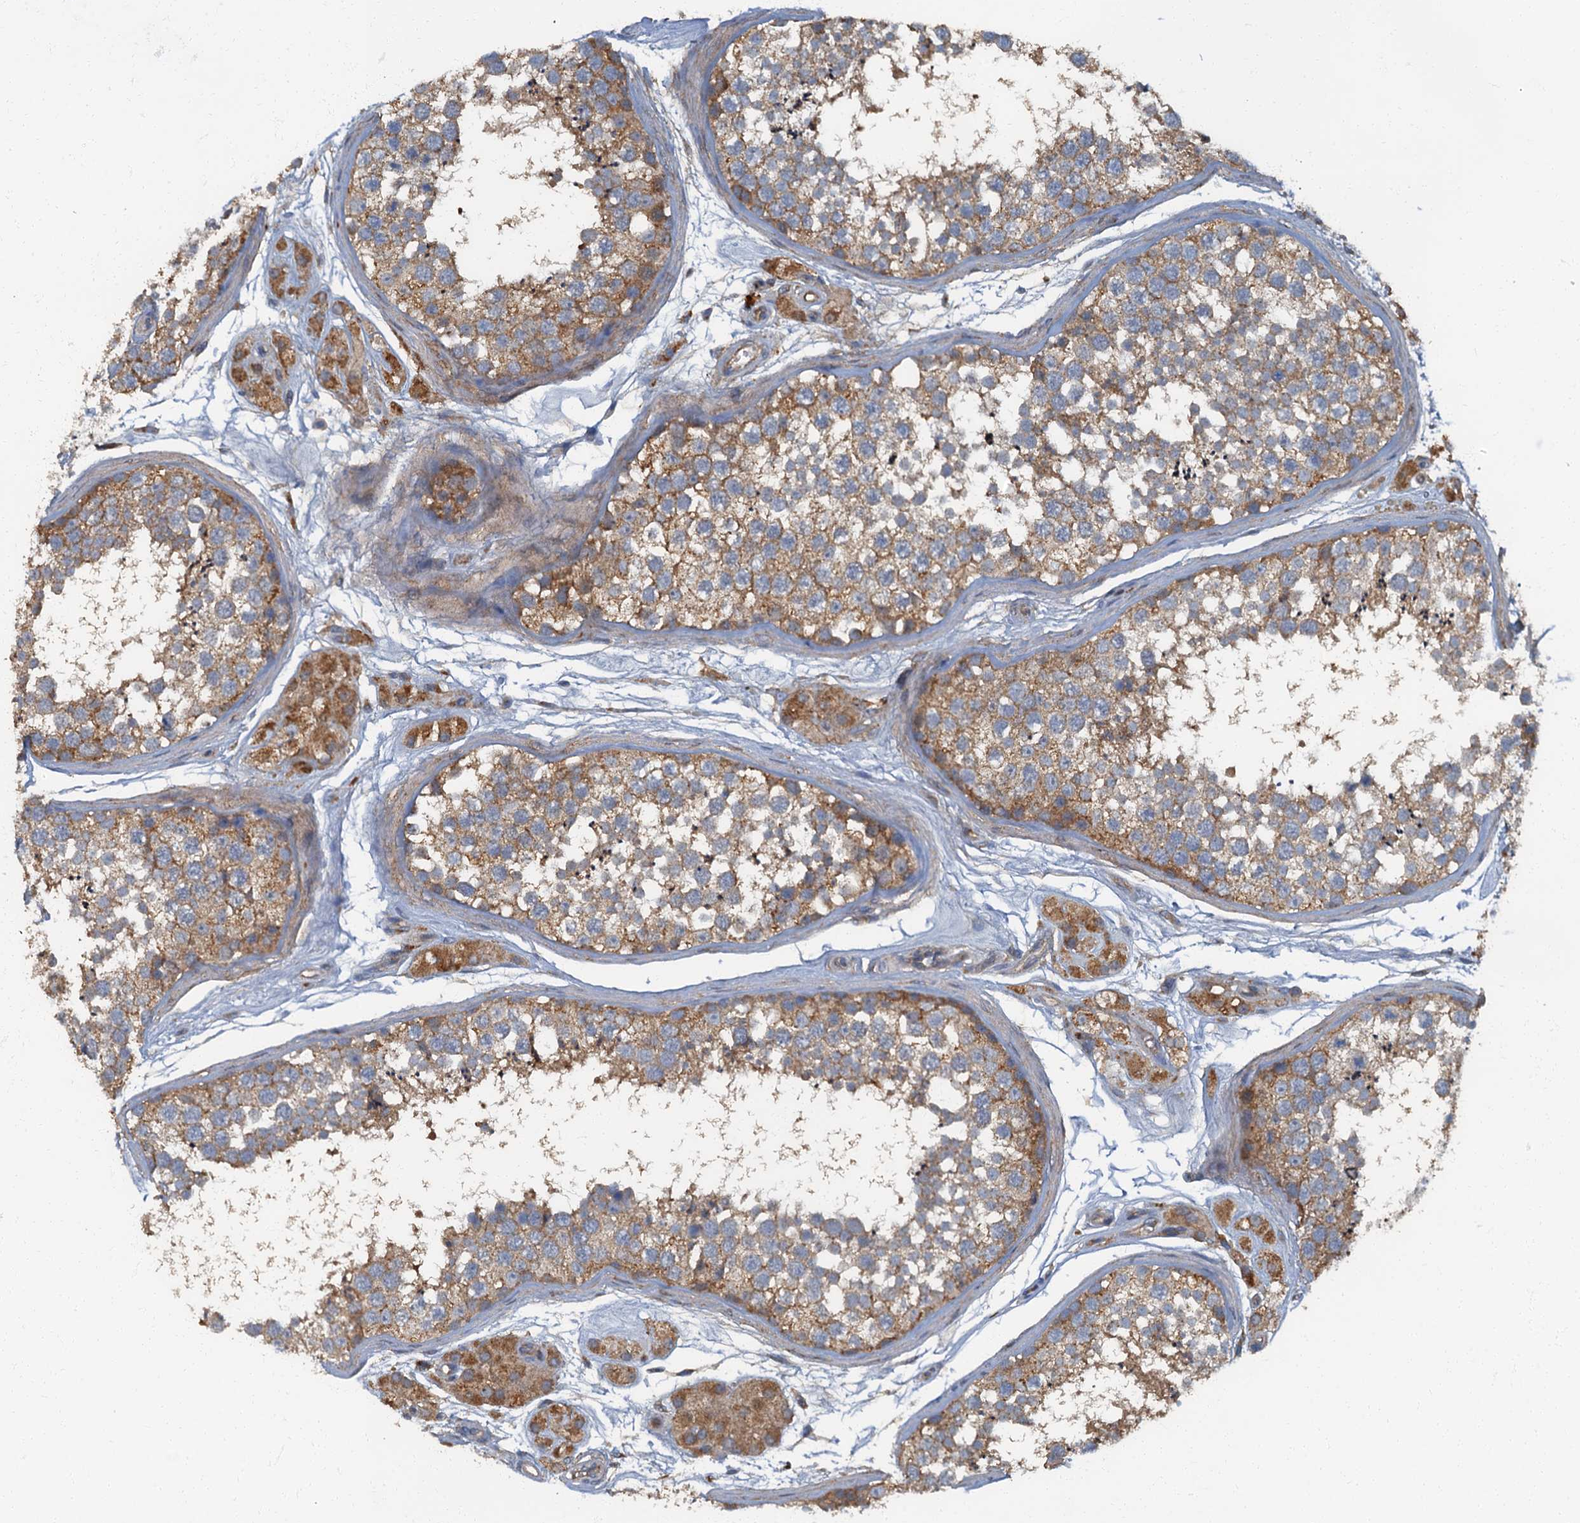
{"staining": {"intensity": "moderate", "quantity": ">75%", "location": "cytoplasmic/membranous"}, "tissue": "testis", "cell_type": "Cells in seminiferous ducts", "image_type": "normal", "snomed": [{"axis": "morphology", "description": "Normal tissue, NOS"}, {"axis": "topography", "description": "Testis"}], "caption": "This image displays immunohistochemistry (IHC) staining of unremarkable human testis, with medium moderate cytoplasmic/membranous positivity in about >75% of cells in seminiferous ducts.", "gene": "ARL11", "patient": {"sex": "male", "age": 56}}